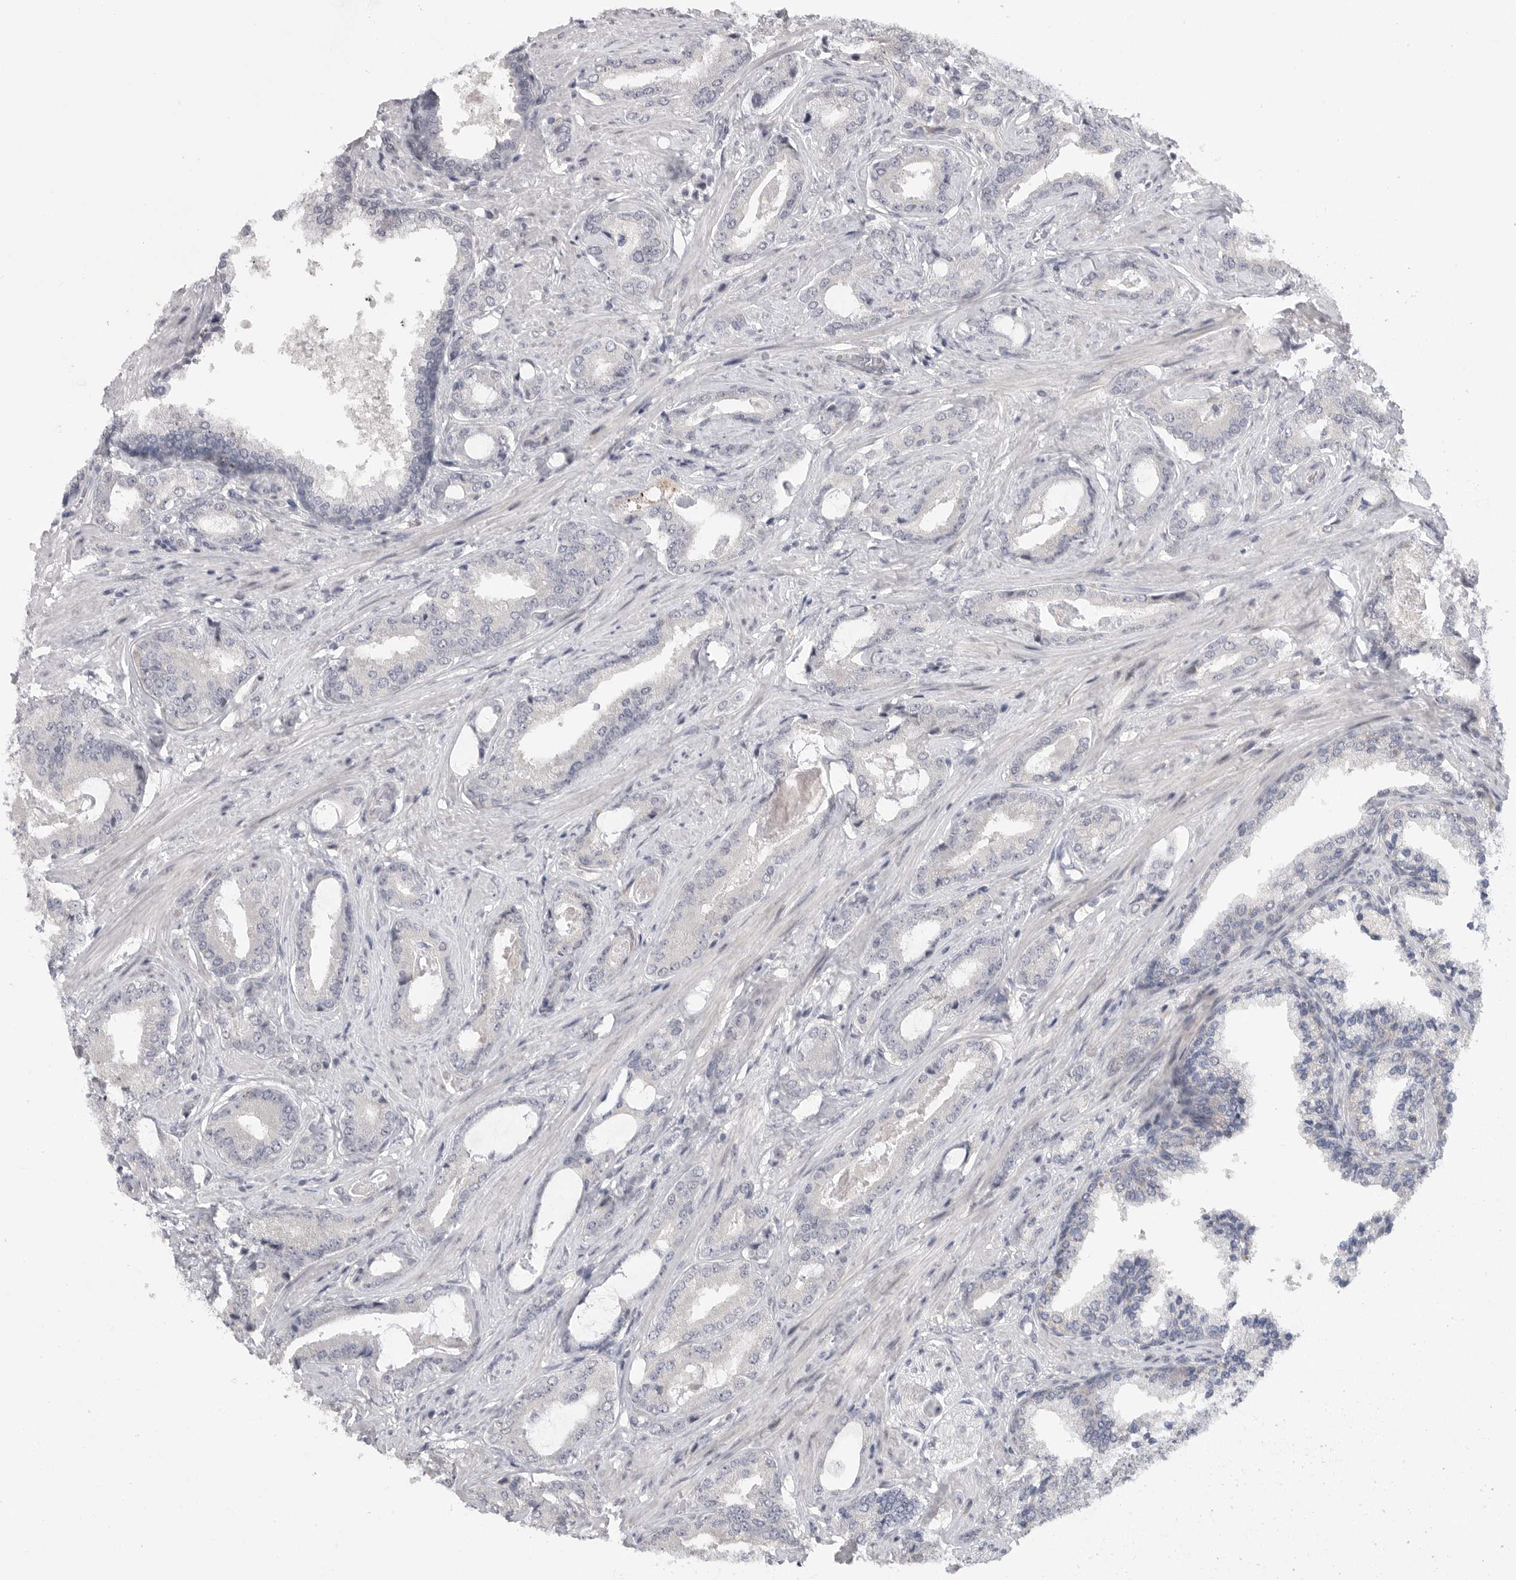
{"staining": {"intensity": "negative", "quantity": "none", "location": "none"}, "tissue": "prostate cancer", "cell_type": "Tumor cells", "image_type": "cancer", "snomed": [{"axis": "morphology", "description": "Adenocarcinoma, Low grade"}, {"axis": "topography", "description": "Prostate"}], "caption": "IHC image of human prostate adenocarcinoma (low-grade) stained for a protein (brown), which shows no positivity in tumor cells. The staining was performed using DAB to visualize the protein expression in brown, while the nuclei were stained in blue with hematoxylin (Magnification: 20x).", "gene": "FBXO43", "patient": {"sex": "male", "age": 71}}